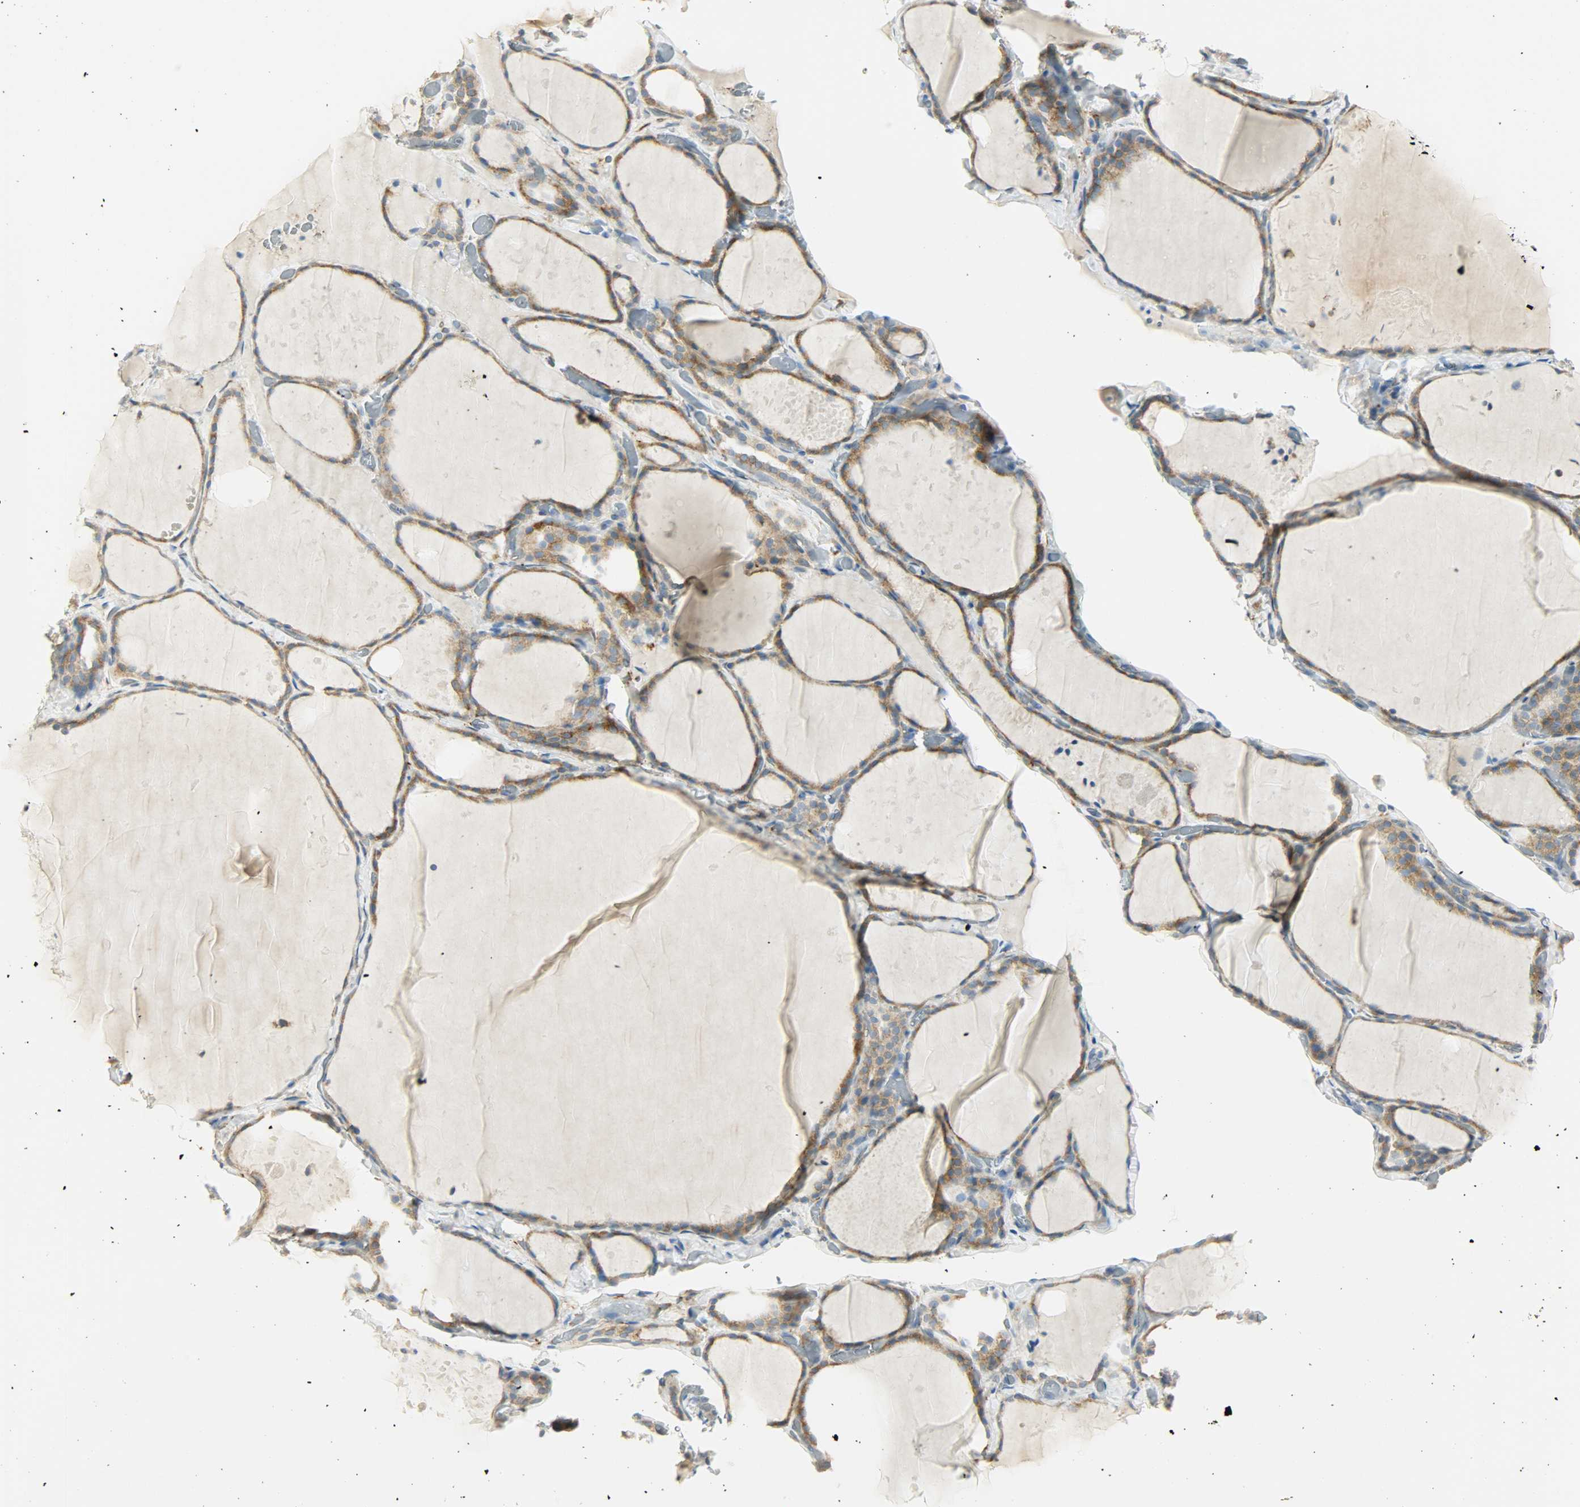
{"staining": {"intensity": "moderate", "quantity": ">75%", "location": "cytoplasmic/membranous"}, "tissue": "thyroid gland", "cell_type": "Glandular cells", "image_type": "normal", "snomed": [{"axis": "morphology", "description": "Normal tissue, NOS"}, {"axis": "topography", "description": "Thyroid gland"}], "caption": "Thyroid gland stained with a protein marker displays moderate staining in glandular cells.", "gene": "PKD2", "patient": {"sex": "female", "age": 22}}